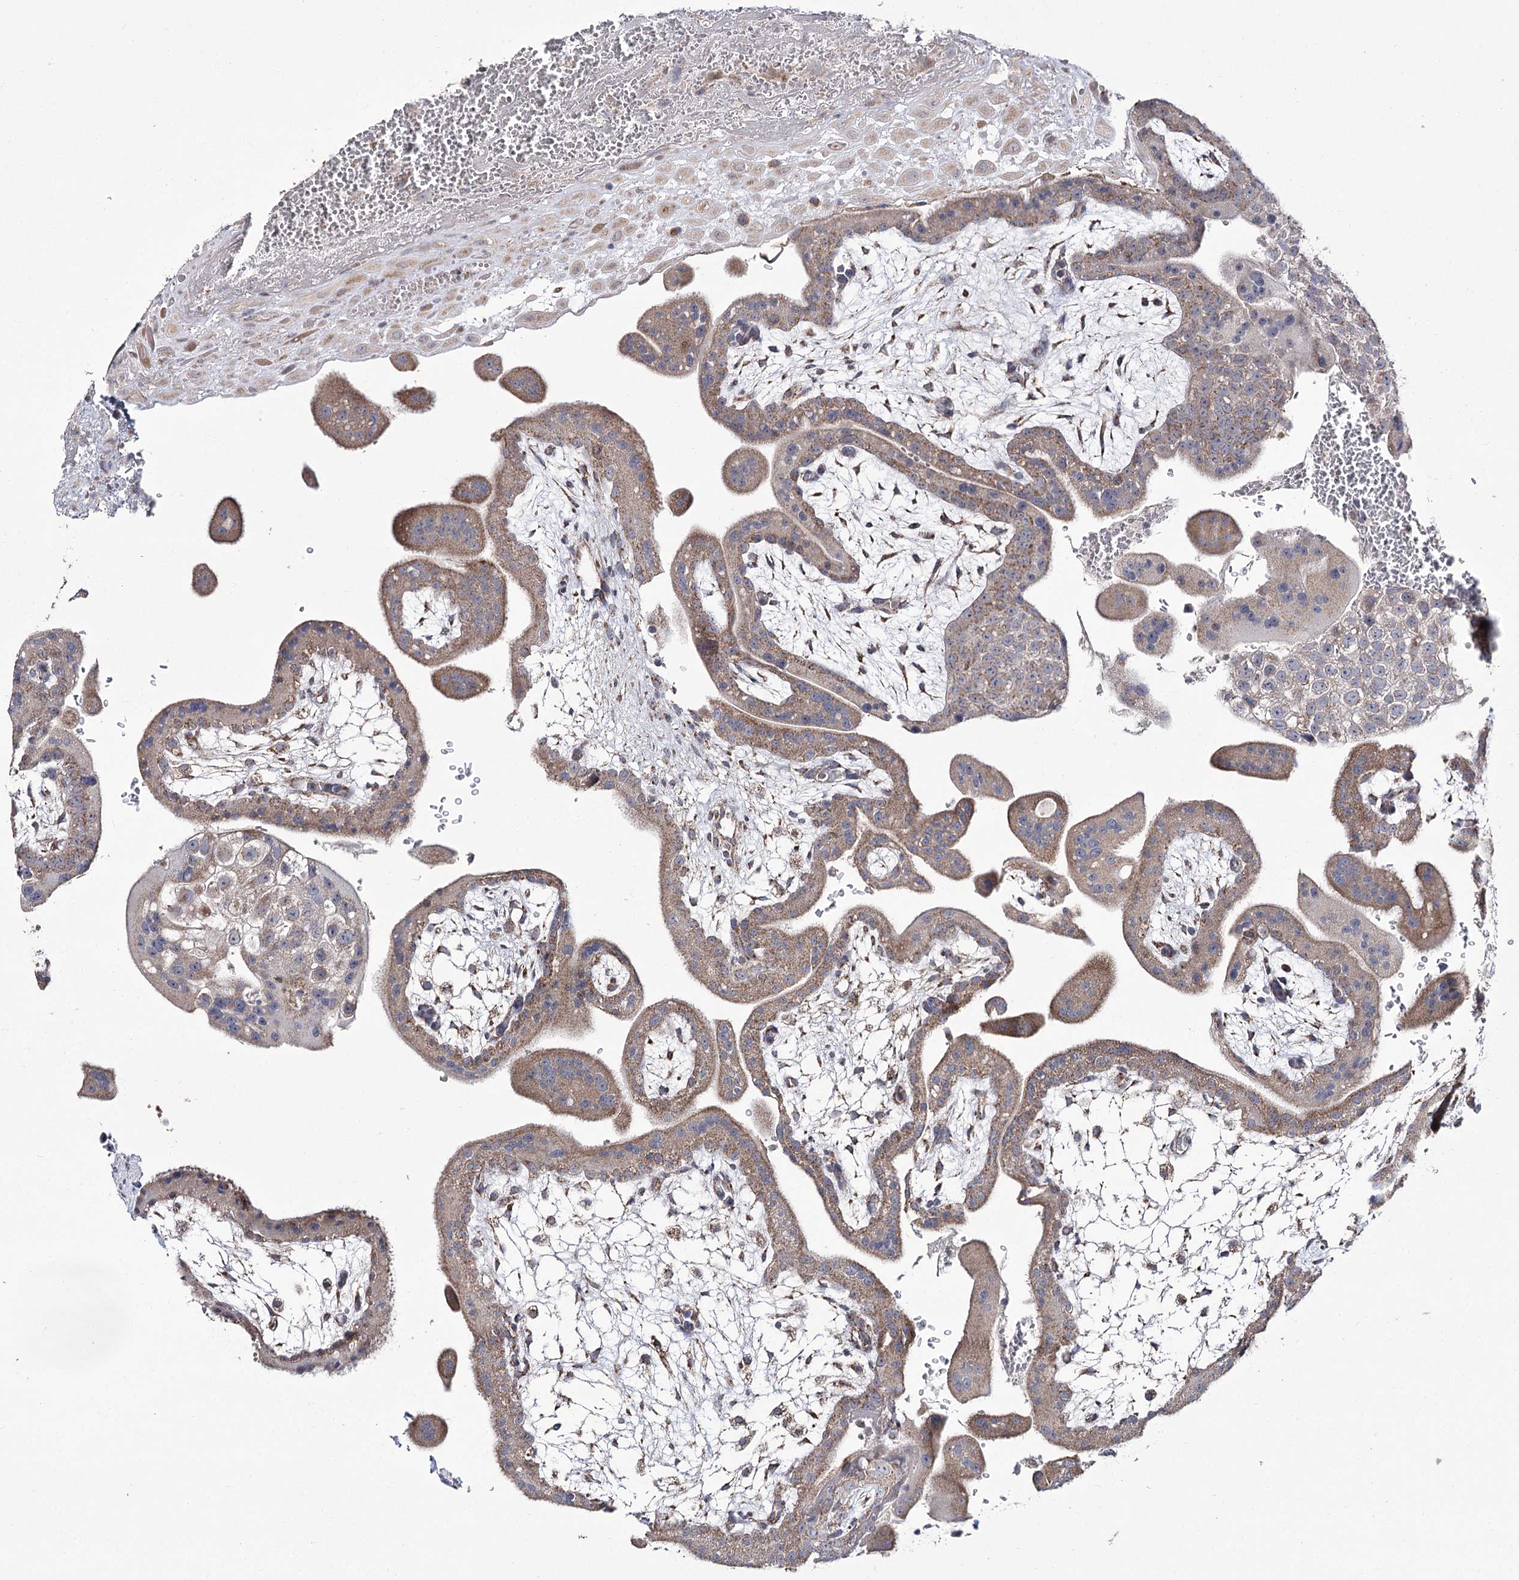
{"staining": {"intensity": "weak", "quantity": "<25%", "location": "cytoplasmic/membranous"}, "tissue": "placenta", "cell_type": "Decidual cells", "image_type": "normal", "snomed": [{"axis": "morphology", "description": "Normal tissue, NOS"}, {"axis": "topography", "description": "Placenta"}], "caption": "An IHC image of normal placenta is shown. There is no staining in decidual cells of placenta.", "gene": "NADK2", "patient": {"sex": "female", "age": 35}}